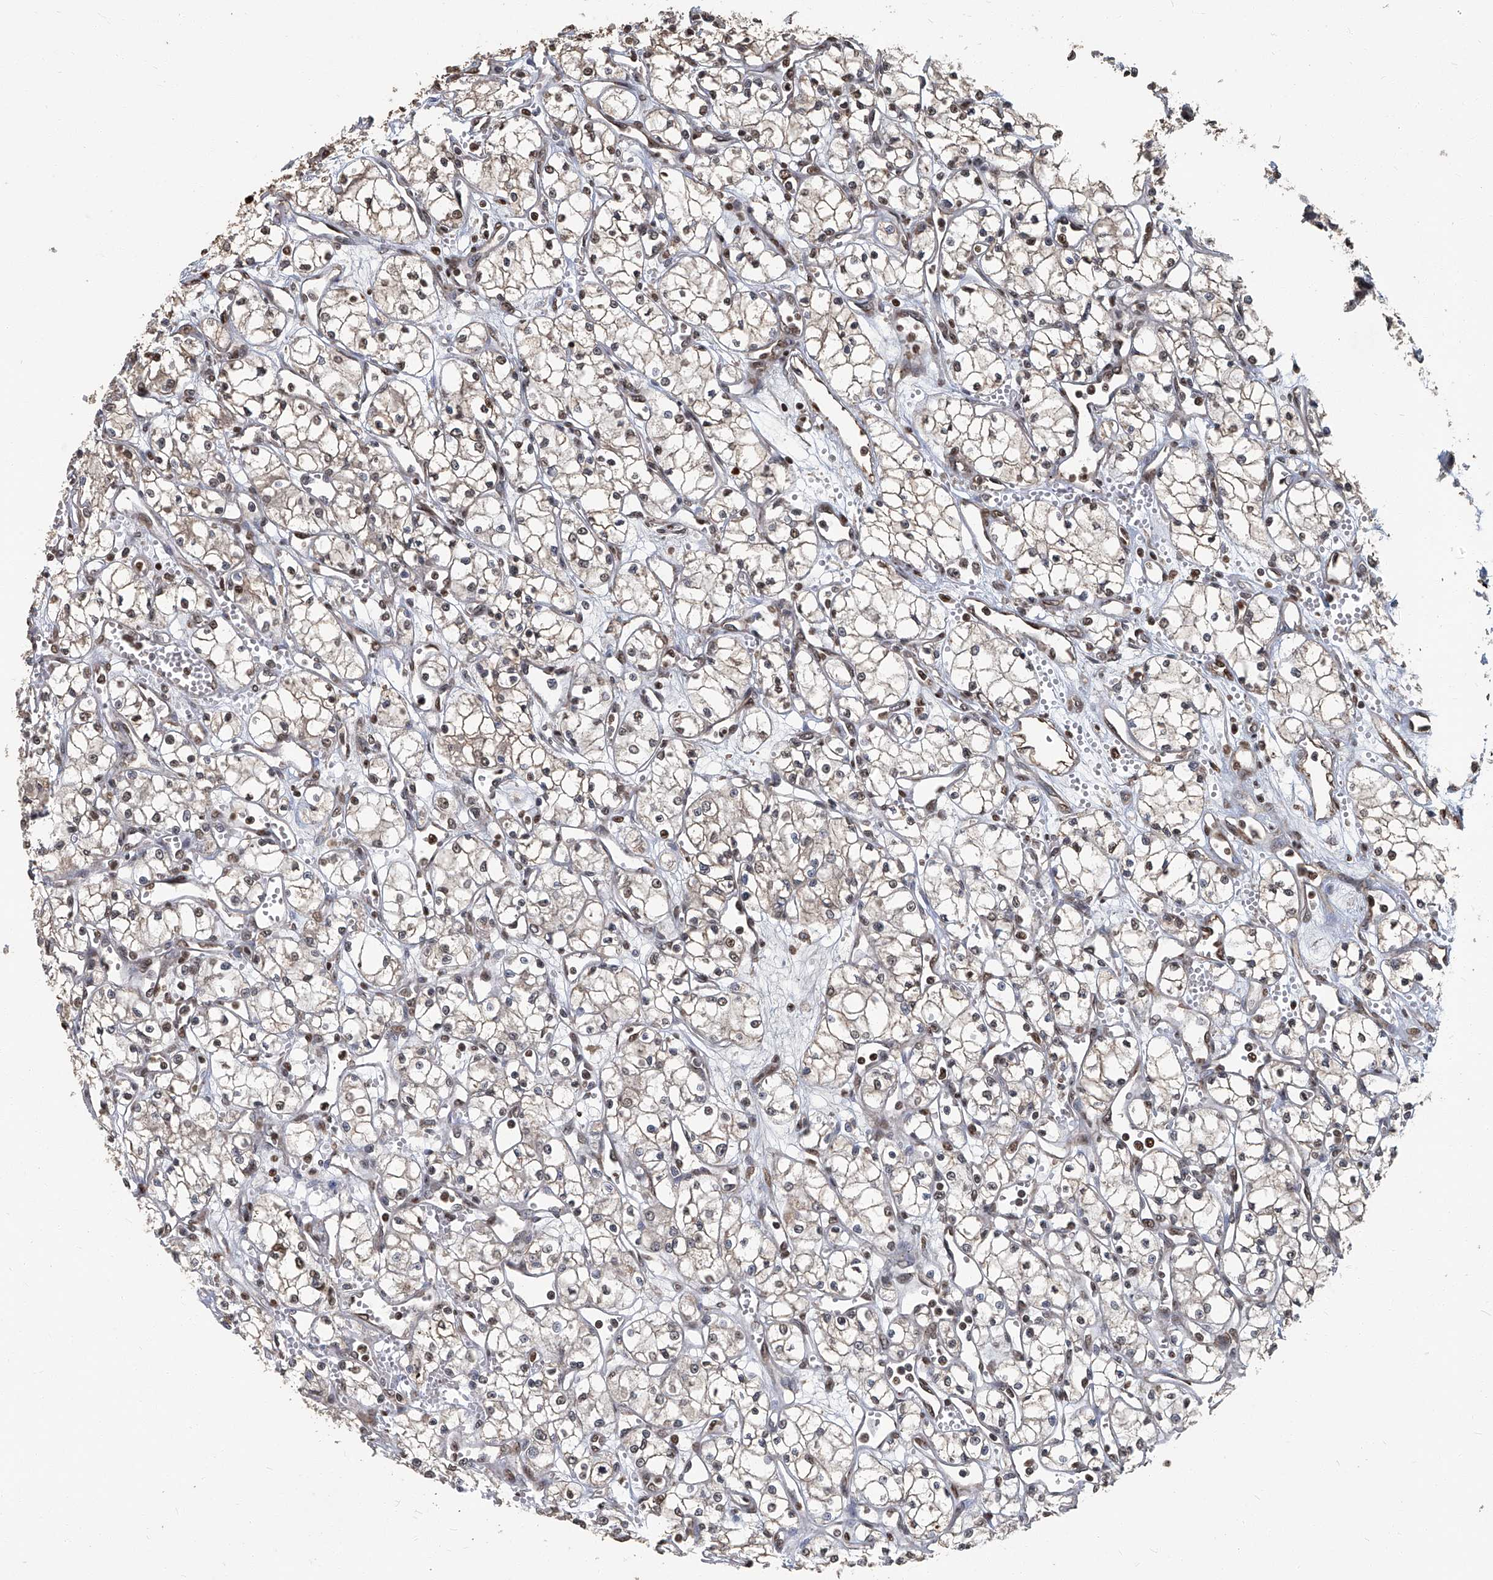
{"staining": {"intensity": "negative", "quantity": "none", "location": "none"}, "tissue": "renal cancer", "cell_type": "Tumor cells", "image_type": "cancer", "snomed": [{"axis": "morphology", "description": "Adenocarcinoma, NOS"}, {"axis": "topography", "description": "Kidney"}], "caption": "This is an immunohistochemistry micrograph of renal cancer. There is no positivity in tumor cells.", "gene": "GPR132", "patient": {"sex": "male", "age": 59}}